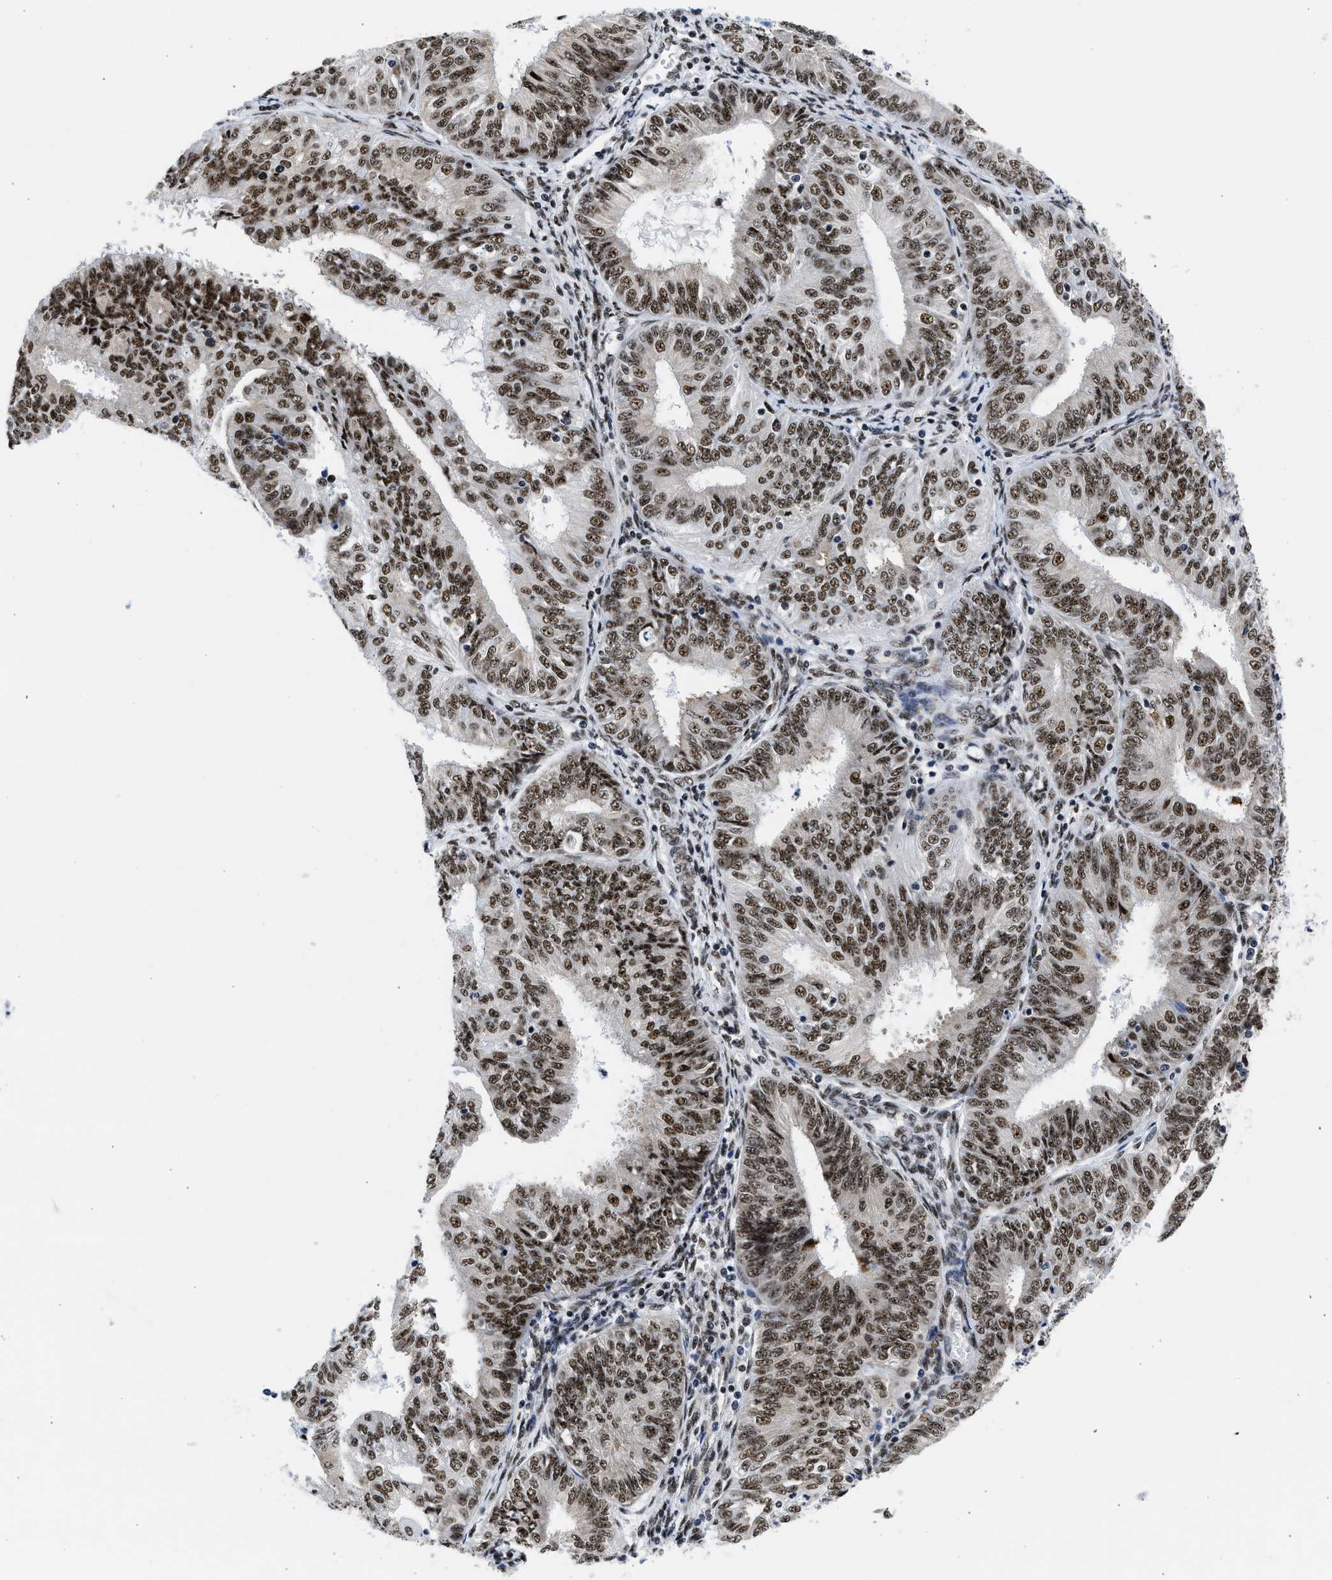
{"staining": {"intensity": "moderate", "quantity": ">75%", "location": "nuclear"}, "tissue": "endometrial cancer", "cell_type": "Tumor cells", "image_type": "cancer", "snomed": [{"axis": "morphology", "description": "Adenocarcinoma, NOS"}, {"axis": "topography", "description": "Endometrium"}], "caption": "Immunohistochemical staining of human adenocarcinoma (endometrial) demonstrates medium levels of moderate nuclear protein expression in about >75% of tumor cells. The staining was performed using DAB, with brown indicating positive protein expression. Nuclei are stained blue with hematoxylin.", "gene": "RBM8A", "patient": {"sex": "female", "age": 58}}